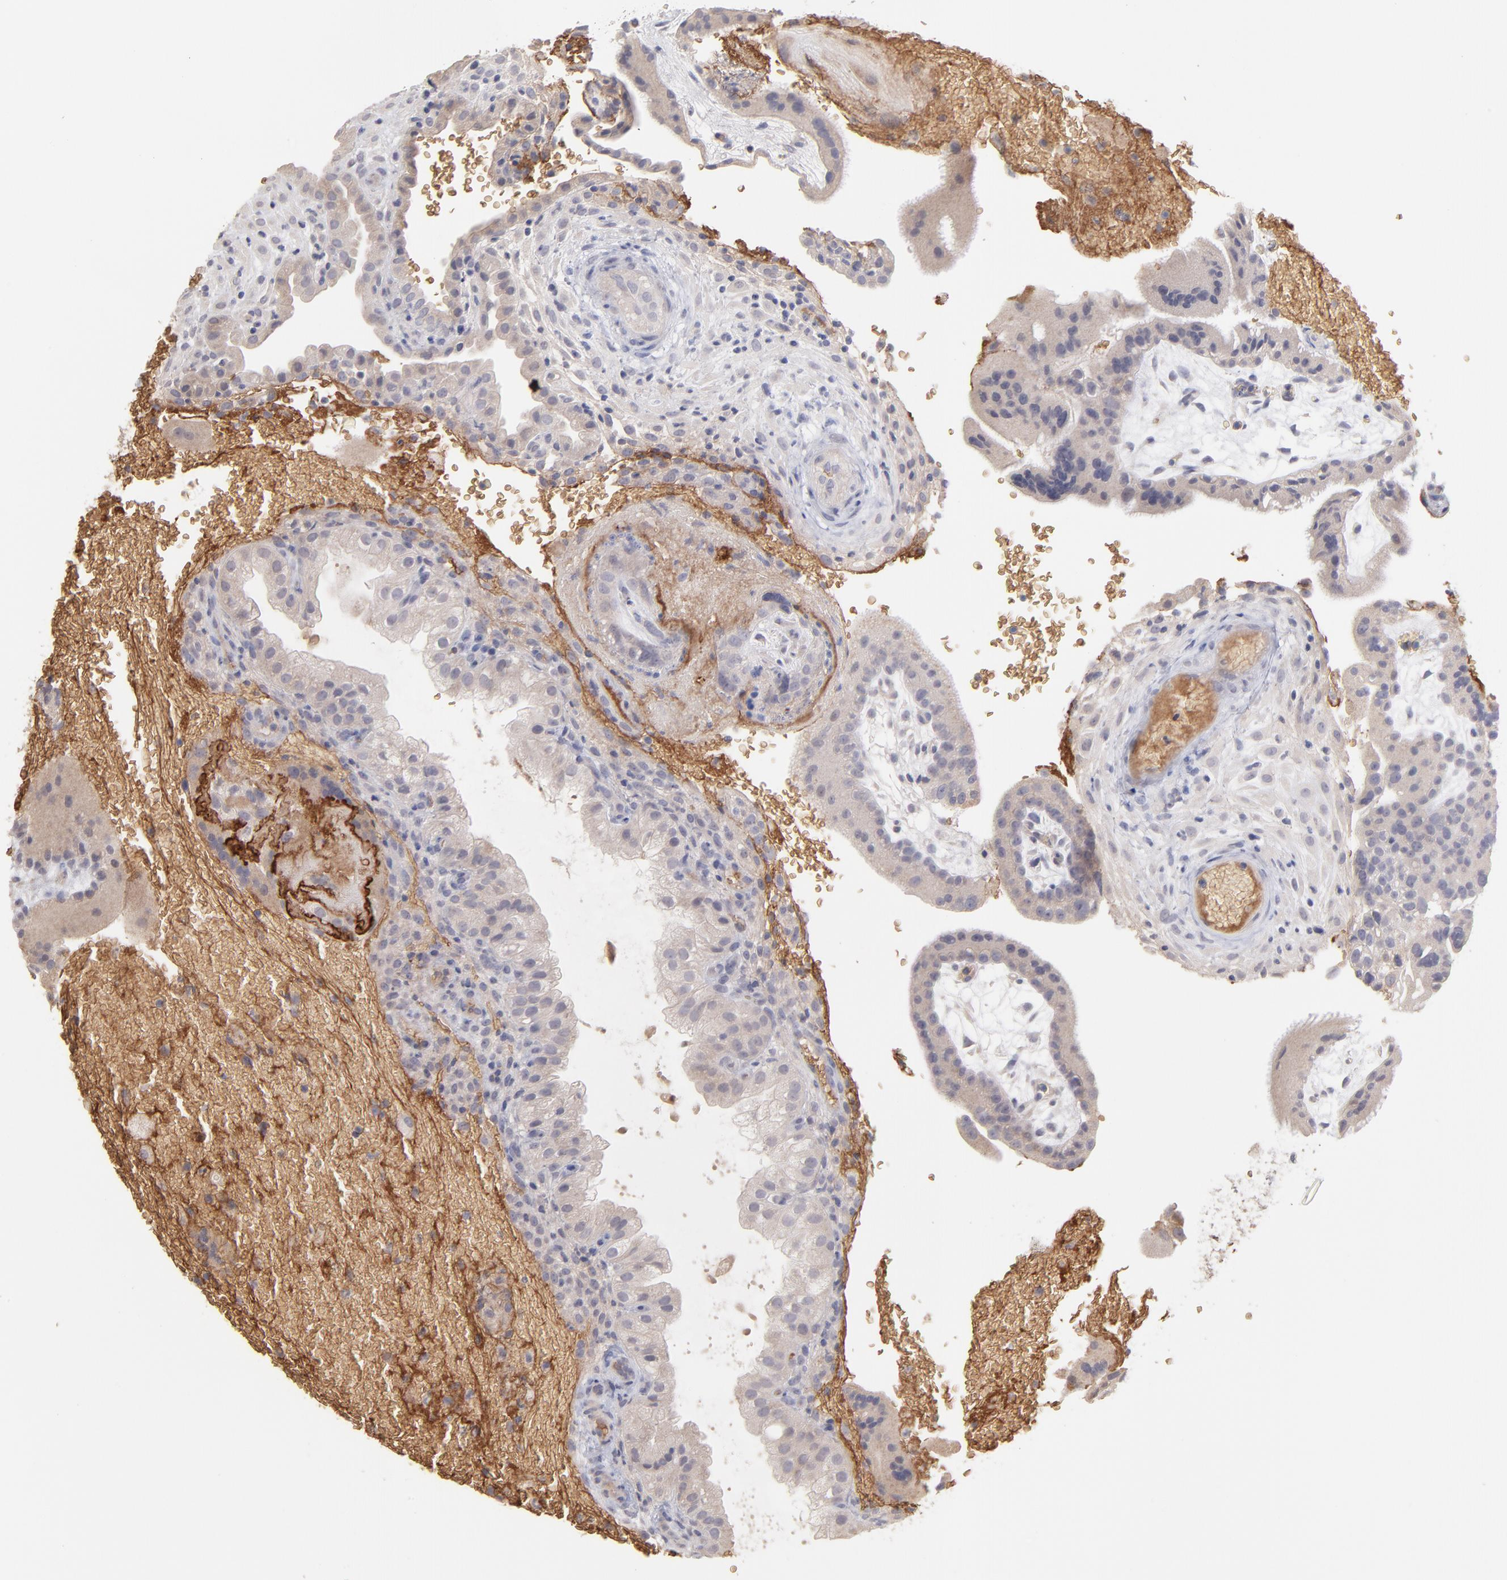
{"staining": {"intensity": "negative", "quantity": "none", "location": "none"}, "tissue": "placenta", "cell_type": "Decidual cells", "image_type": "normal", "snomed": [{"axis": "morphology", "description": "Normal tissue, NOS"}, {"axis": "topography", "description": "Placenta"}], "caption": "This is an IHC image of benign human placenta. There is no positivity in decidual cells.", "gene": "F13B", "patient": {"sex": "female", "age": 19}}